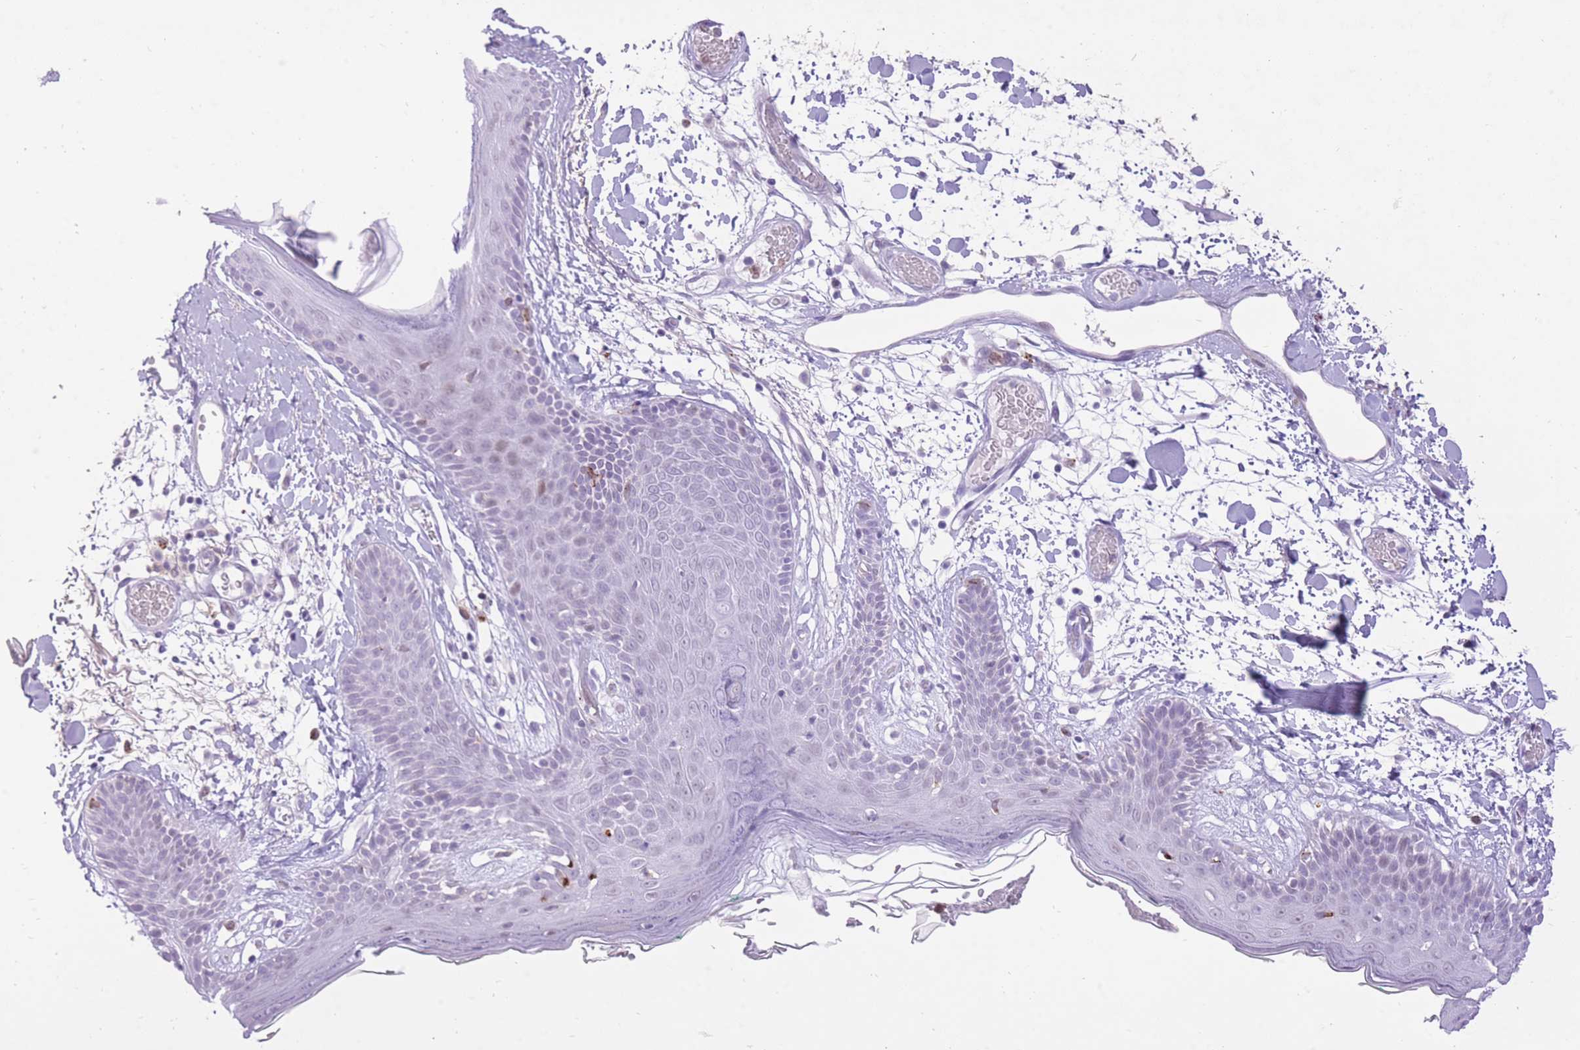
{"staining": {"intensity": "negative", "quantity": "none", "location": "none"}, "tissue": "skin", "cell_type": "Fibroblasts", "image_type": "normal", "snomed": [{"axis": "morphology", "description": "Normal tissue, NOS"}, {"axis": "topography", "description": "Skin"}], "caption": "High power microscopy image of an IHC micrograph of benign skin, revealing no significant staining in fibroblasts.", "gene": "MEIS3", "patient": {"sex": "male", "age": 79}}